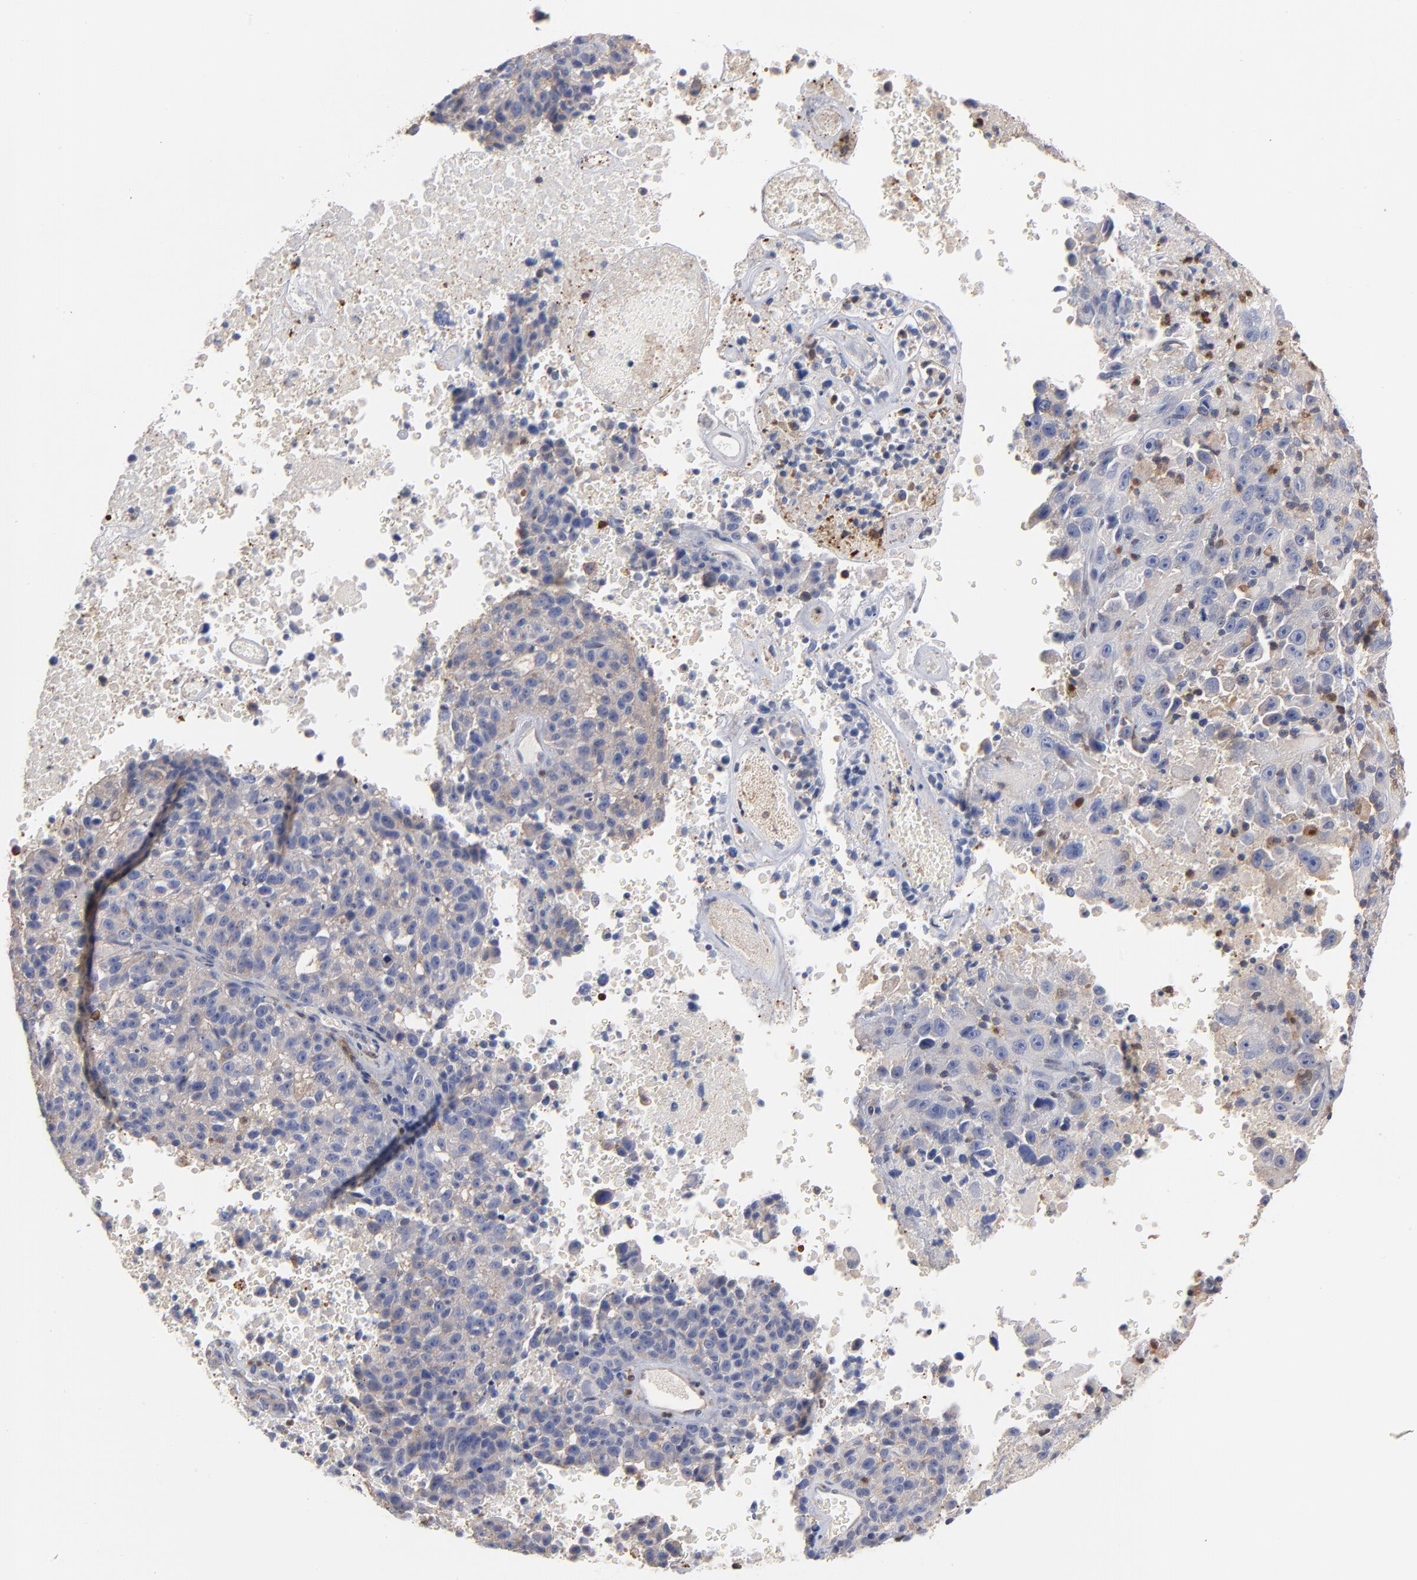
{"staining": {"intensity": "negative", "quantity": "none", "location": "none"}, "tissue": "melanoma", "cell_type": "Tumor cells", "image_type": "cancer", "snomed": [{"axis": "morphology", "description": "Malignant melanoma, Metastatic site"}, {"axis": "topography", "description": "Cerebral cortex"}], "caption": "An immunohistochemistry (IHC) micrograph of melanoma is shown. There is no staining in tumor cells of melanoma. Brightfield microscopy of immunohistochemistry stained with DAB (3,3'-diaminobenzidine) (brown) and hematoxylin (blue), captured at high magnification.", "gene": "ARHGEF6", "patient": {"sex": "female", "age": 52}}